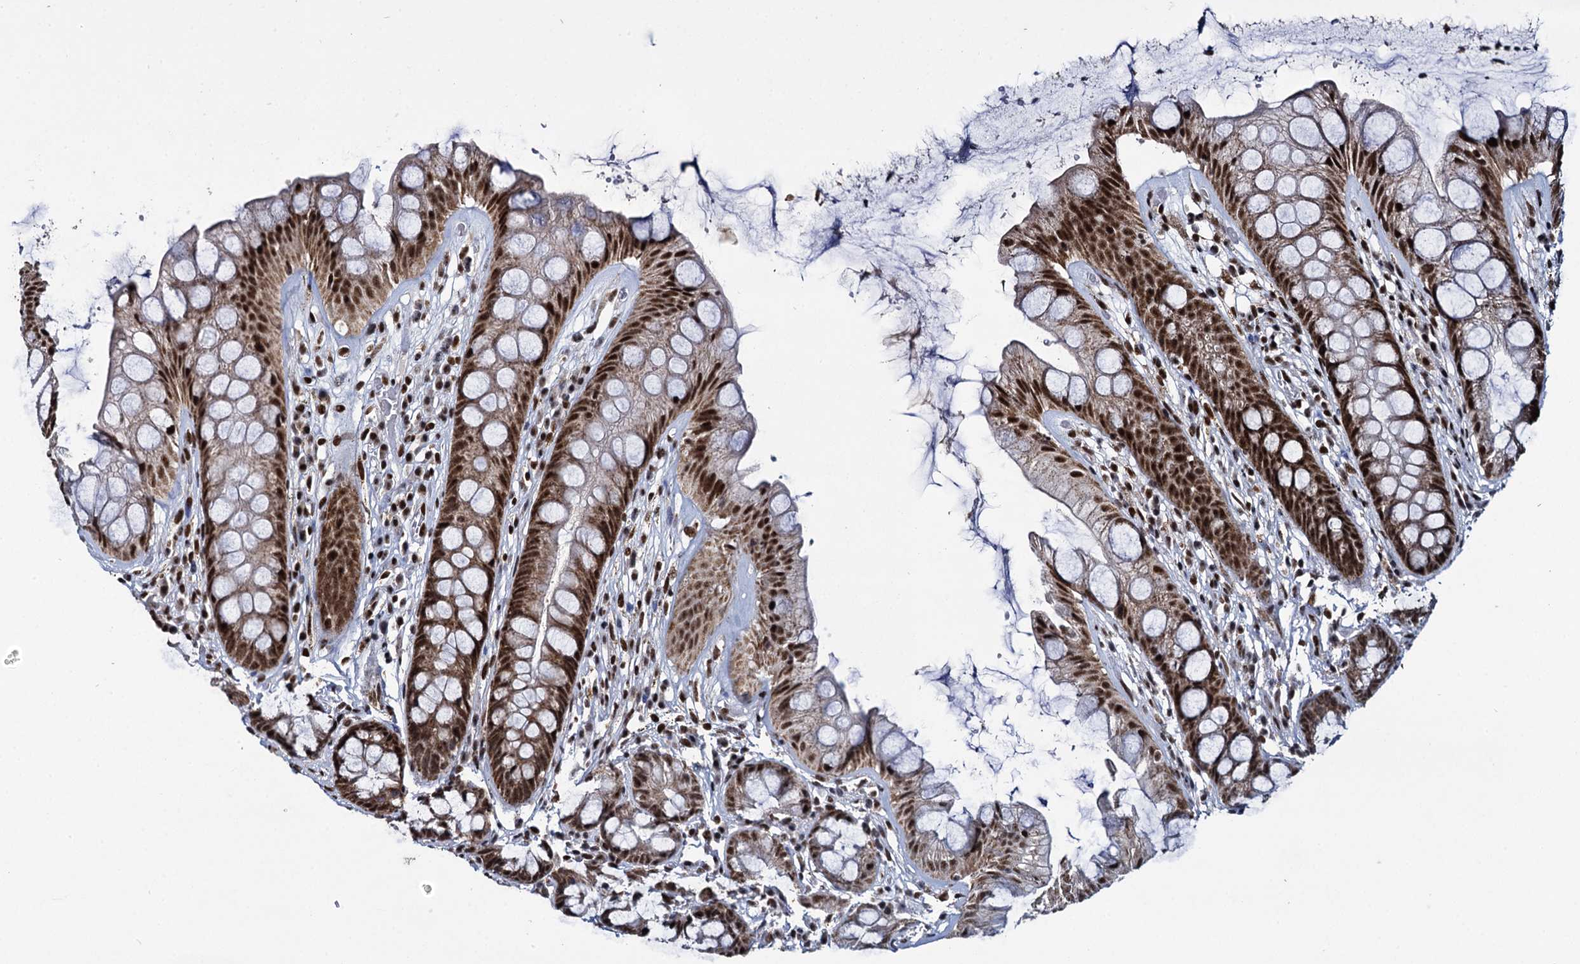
{"staining": {"intensity": "strong", "quantity": ">75%", "location": "cytoplasmic/membranous,nuclear"}, "tissue": "rectum", "cell_type": "Glandular cells", "image_type": "normal", "snomed": [{"axis": "morphology", "description": "Normal tissue, NOS"}, {"axis": "topography", "description": "Rectum"}], "caption": "Glandular cells reveal high levels of strong cytoplasmic/membranous,nuclear positivity in approximately >75% of cells in benign human rectum.", "gene": "RPUSD4", "patient": {"sex": "male", "age": 74}}